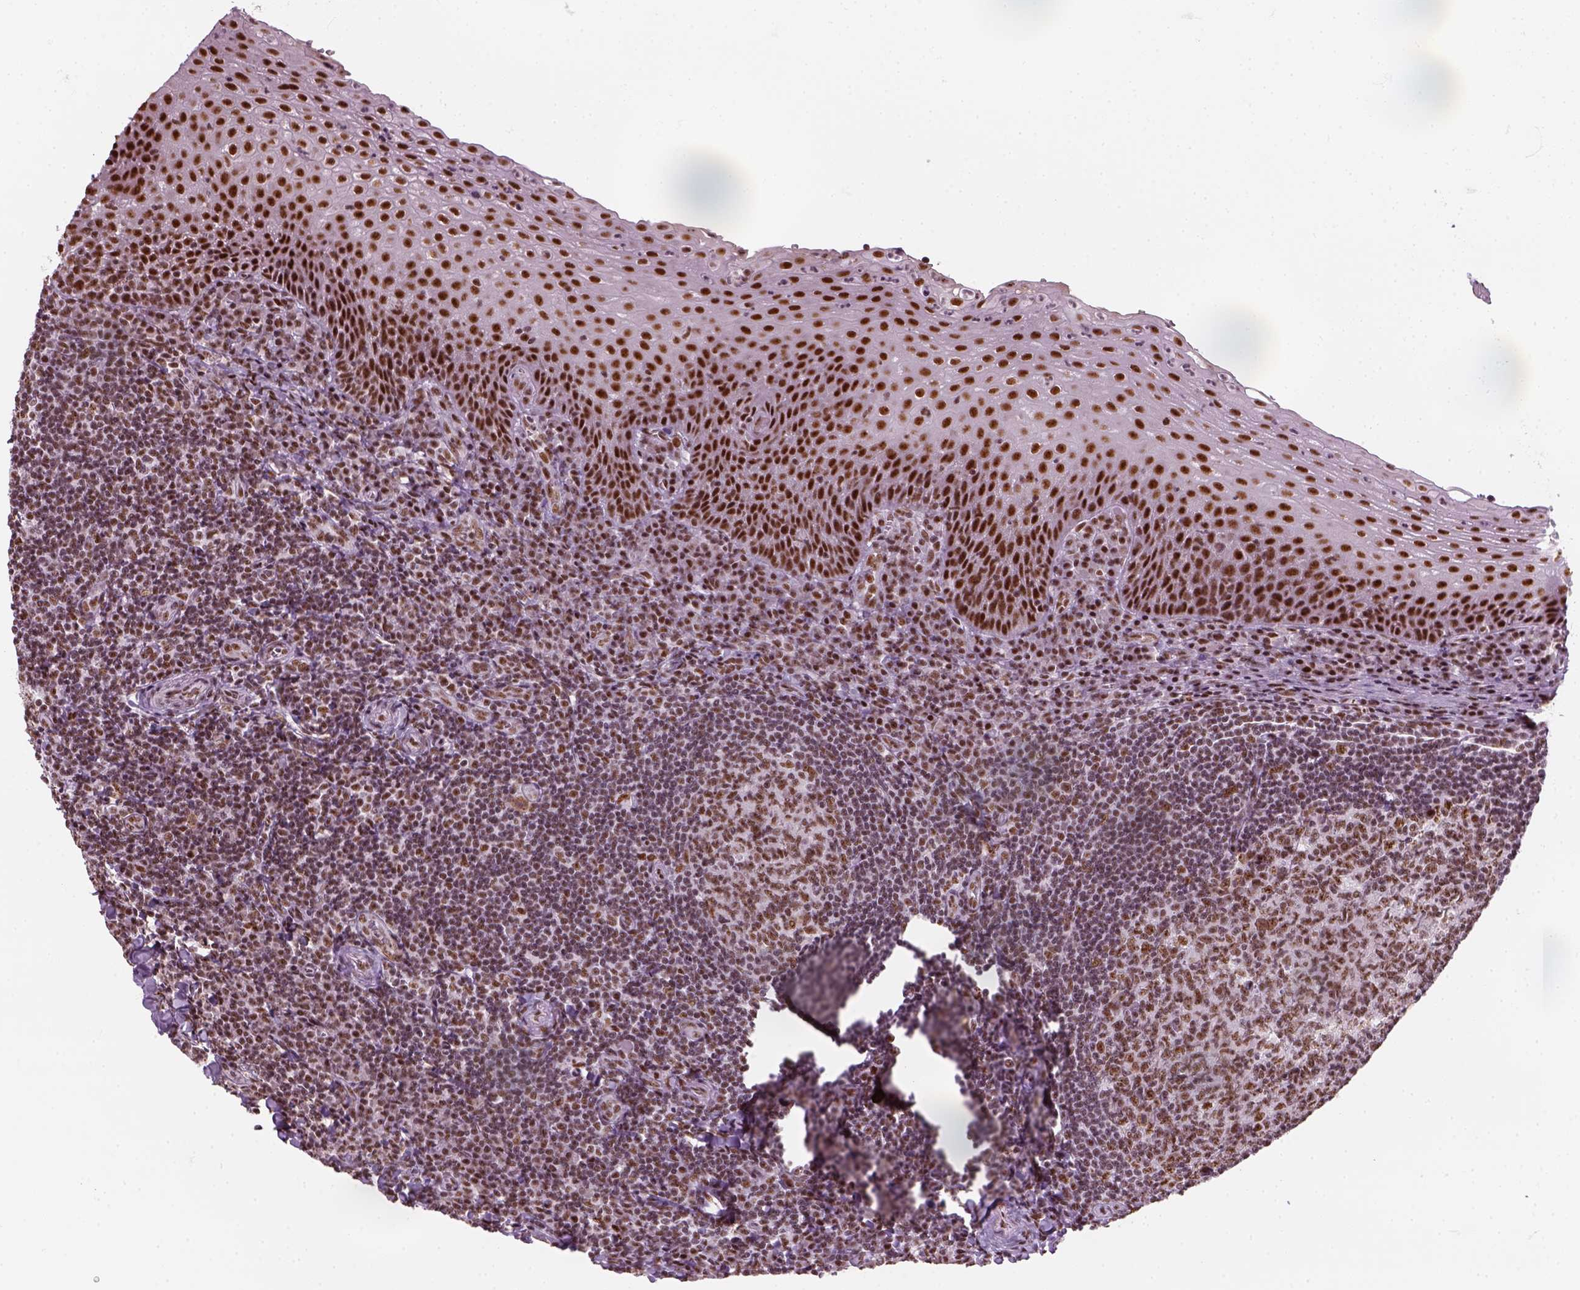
{"staining": {"intensity": "moderate", "quantity": ">75%", "location": "nuclear"}, "tissue": "tonsil", "cell_type": "Germinal center cells", "image_type": "normal", "snomed": [{"axis": "morphology", "description": "Normal tissue, NOS"}, {"axis": "morphology", "description": "Inflammation, NOS"}, {"axis": "topography", "description": "Tonsil"}], "caption": "Moderate nuclear staining is identified in about >75% of germinal center cells in unremarkable tonsil.", "gene": "GTF2F1", "patient": {"sex": "female", "age": 31}}